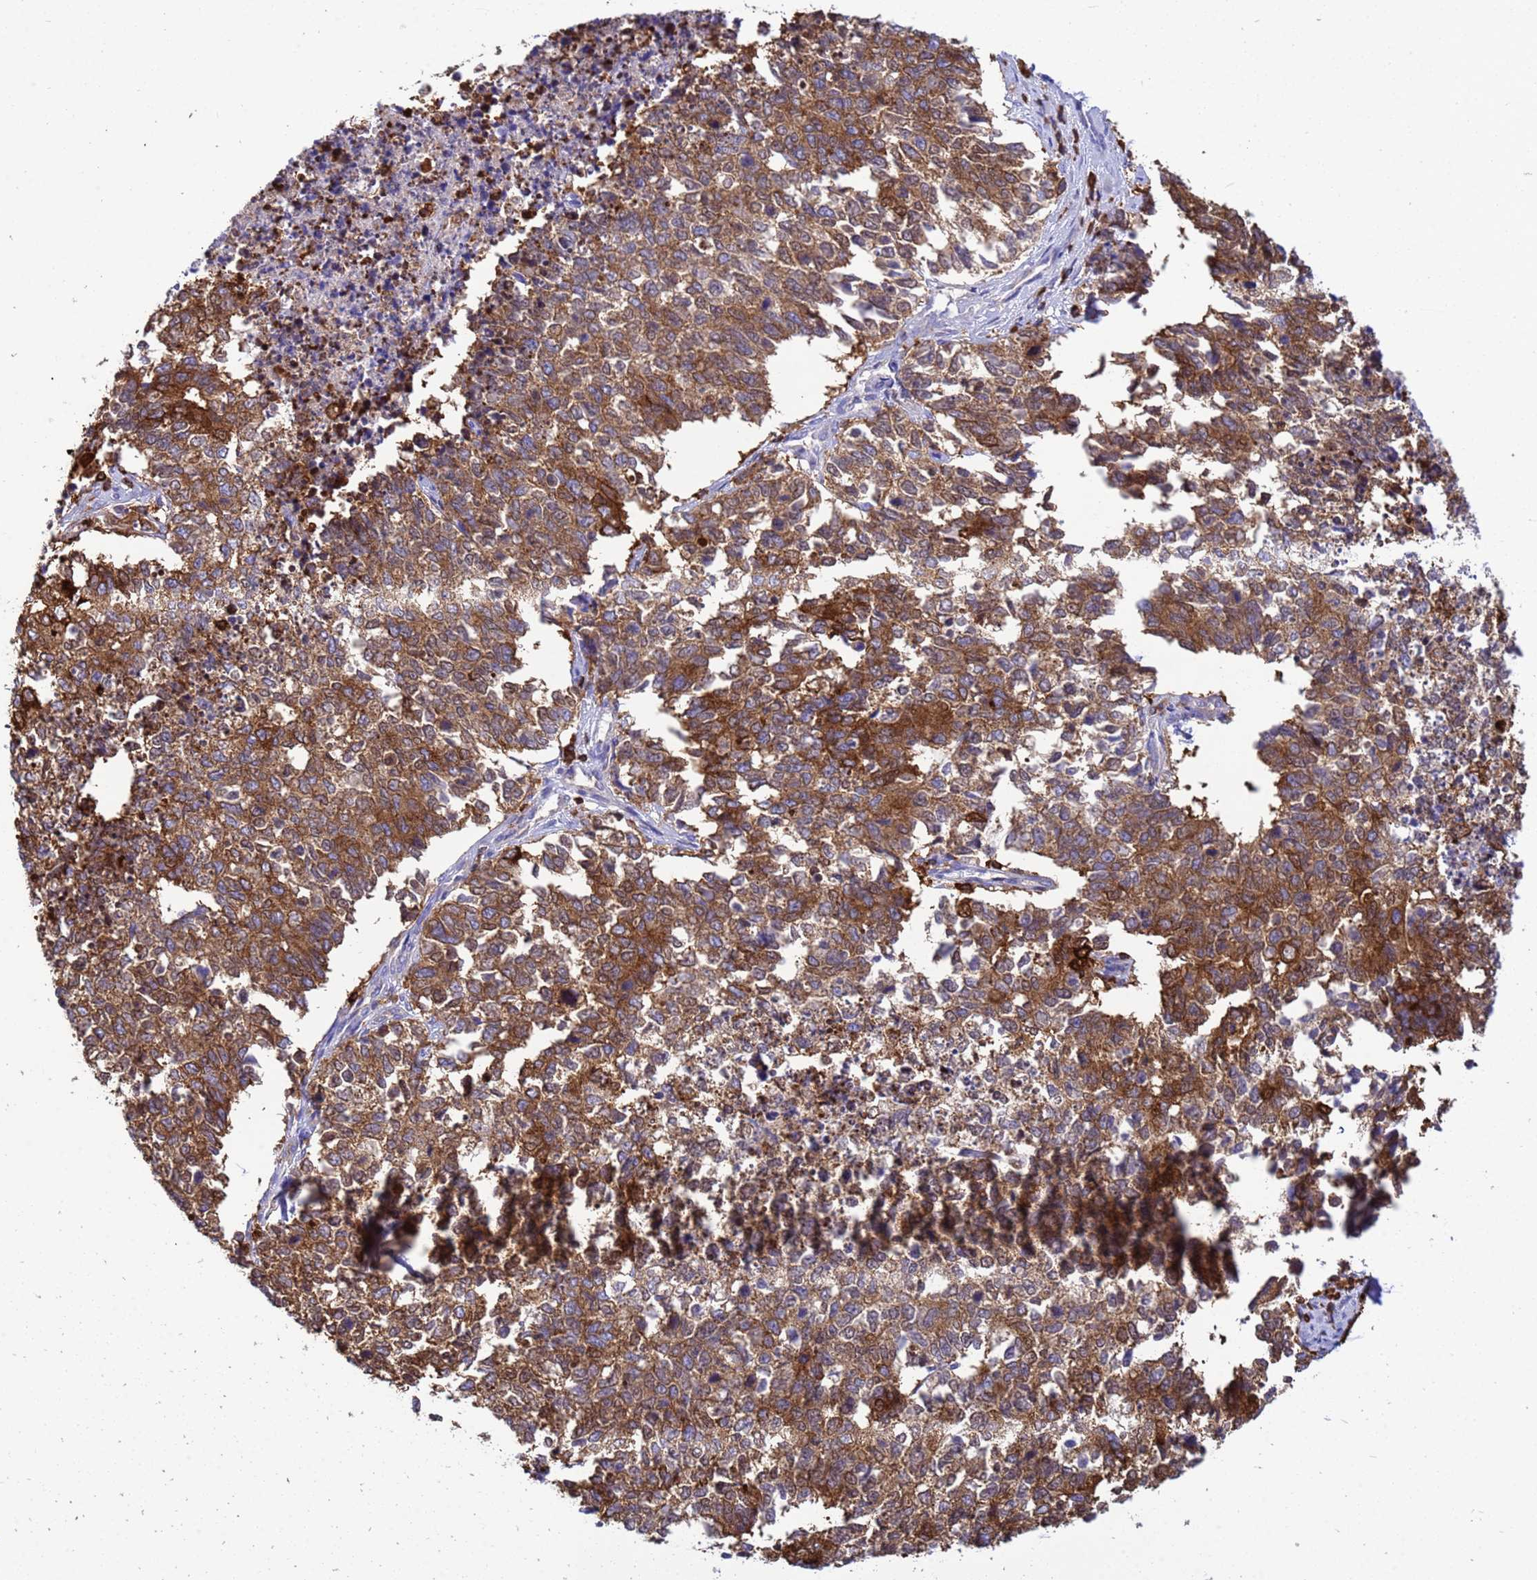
{"staining": {"intensity": "strong", "quantity": ">75%", "location": "cytoplasmic/membranous"}, "tissue": "cervical cancer", "cell_type": "Tumor cells", "image_type": "cancer", "snomed": [{"axis": "morphology", "description": "Squamous cell carcinoma, NOS"}, {"axis": "topography", "description": "Cervix"}], "caption": "Immunohistochemical staining of human squamous cell carcinoma (cervical) shows strong cytoplasmic/membranous protein positivity in approximately >75% of tumor cells.", "gene": "EZR", "patient": {"sex": "female", "age": 63}}